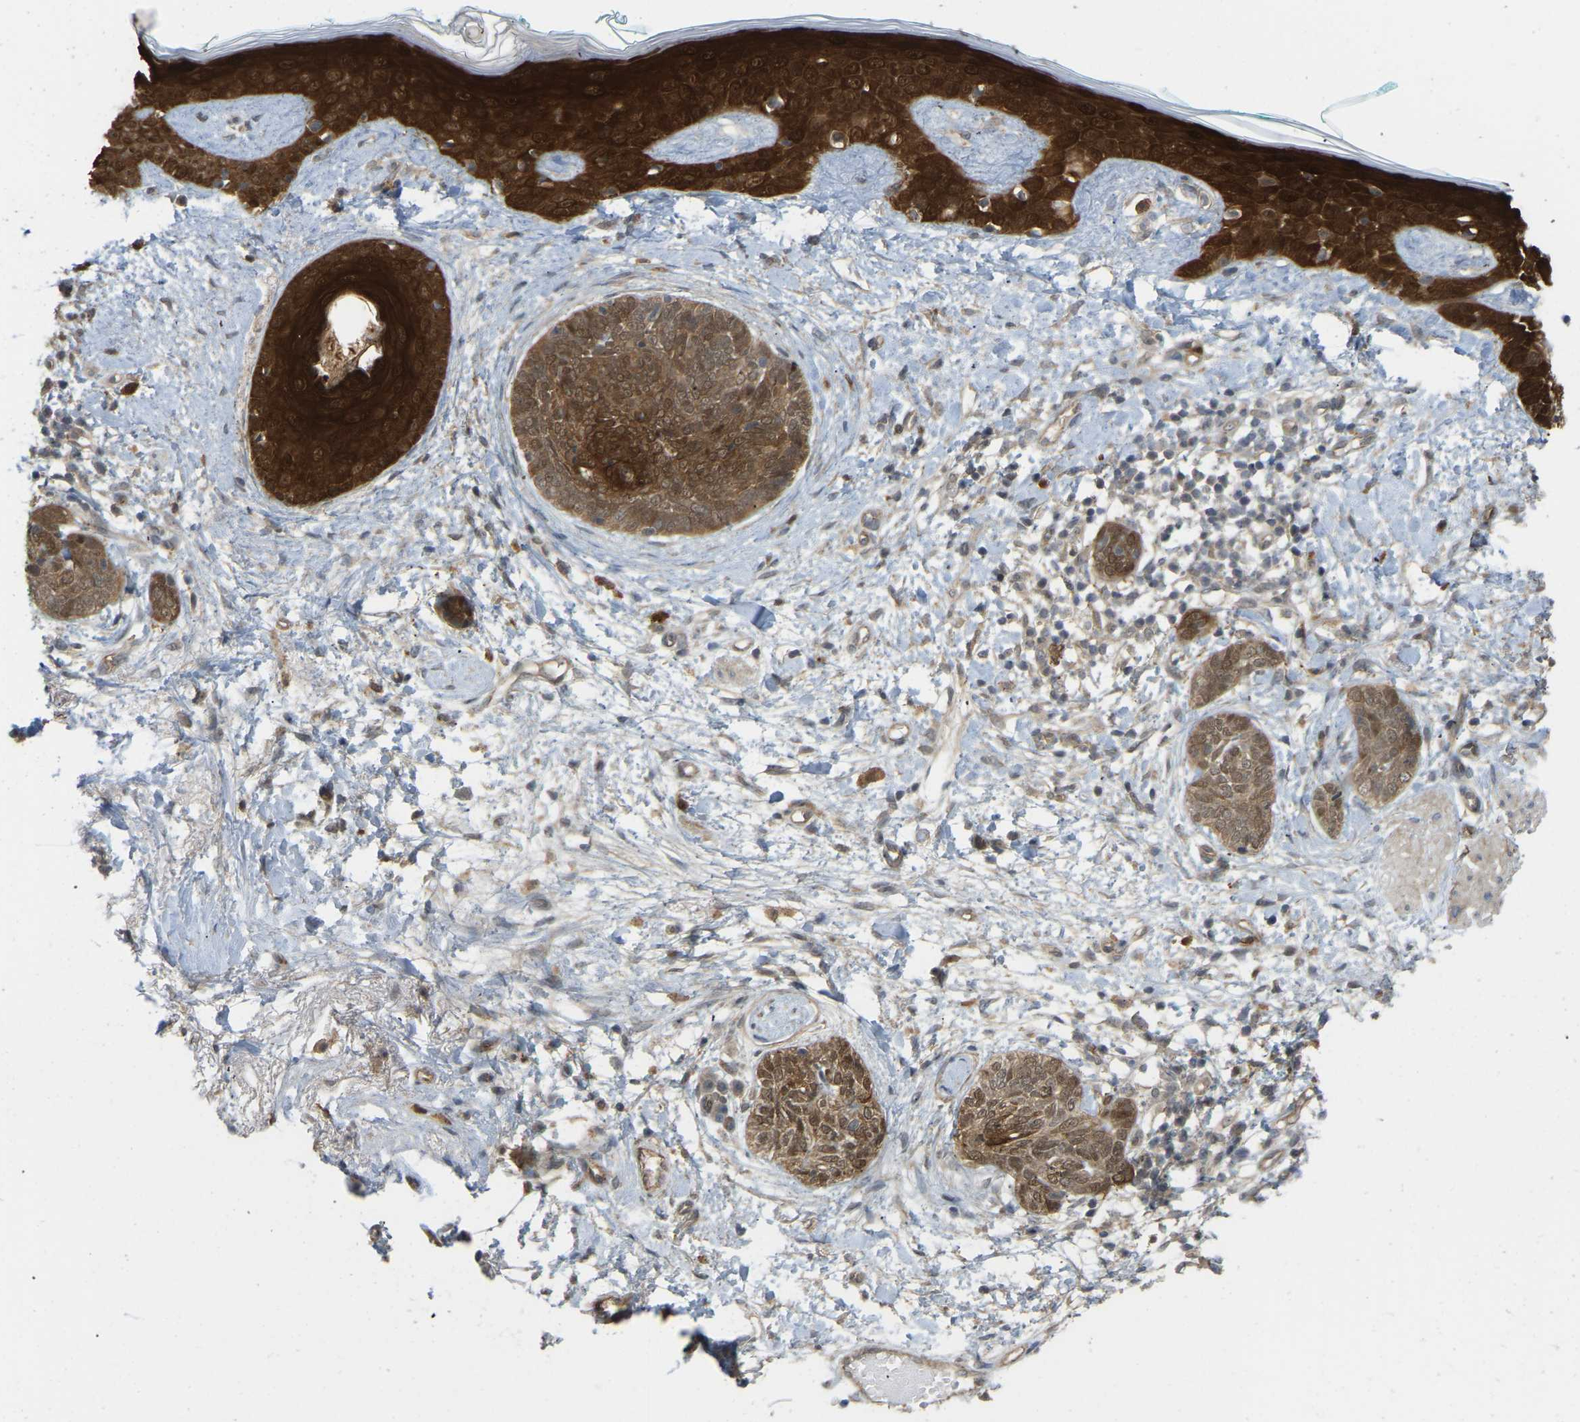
{"staining": {"intensity": "moderate", "quantity": ">75%", "location": "cytoplasmic/membranous,nuclear"}, "tissue": "skin cancer", "cell_type": "Tumor cells", "image_type": "cancer", "snomed": [{"axis": "morphology", "description": "Basal cell carcinoma"}, {"axis": "topography", "description": "Skin"}], "caption": "Protein staining by IHC reveals moderate cytoplasmic/membranous and nuclear staining in approximately >75% of tumor cells in skin cancer. (Stains: DAB (3,3'-diaminobenzidine) in brown, nuclei in blue, Microscopy: brightfield microscopy at high magnification).", "gene": "SERPINB5", "patient": {"sex": "female", "age": 84}}